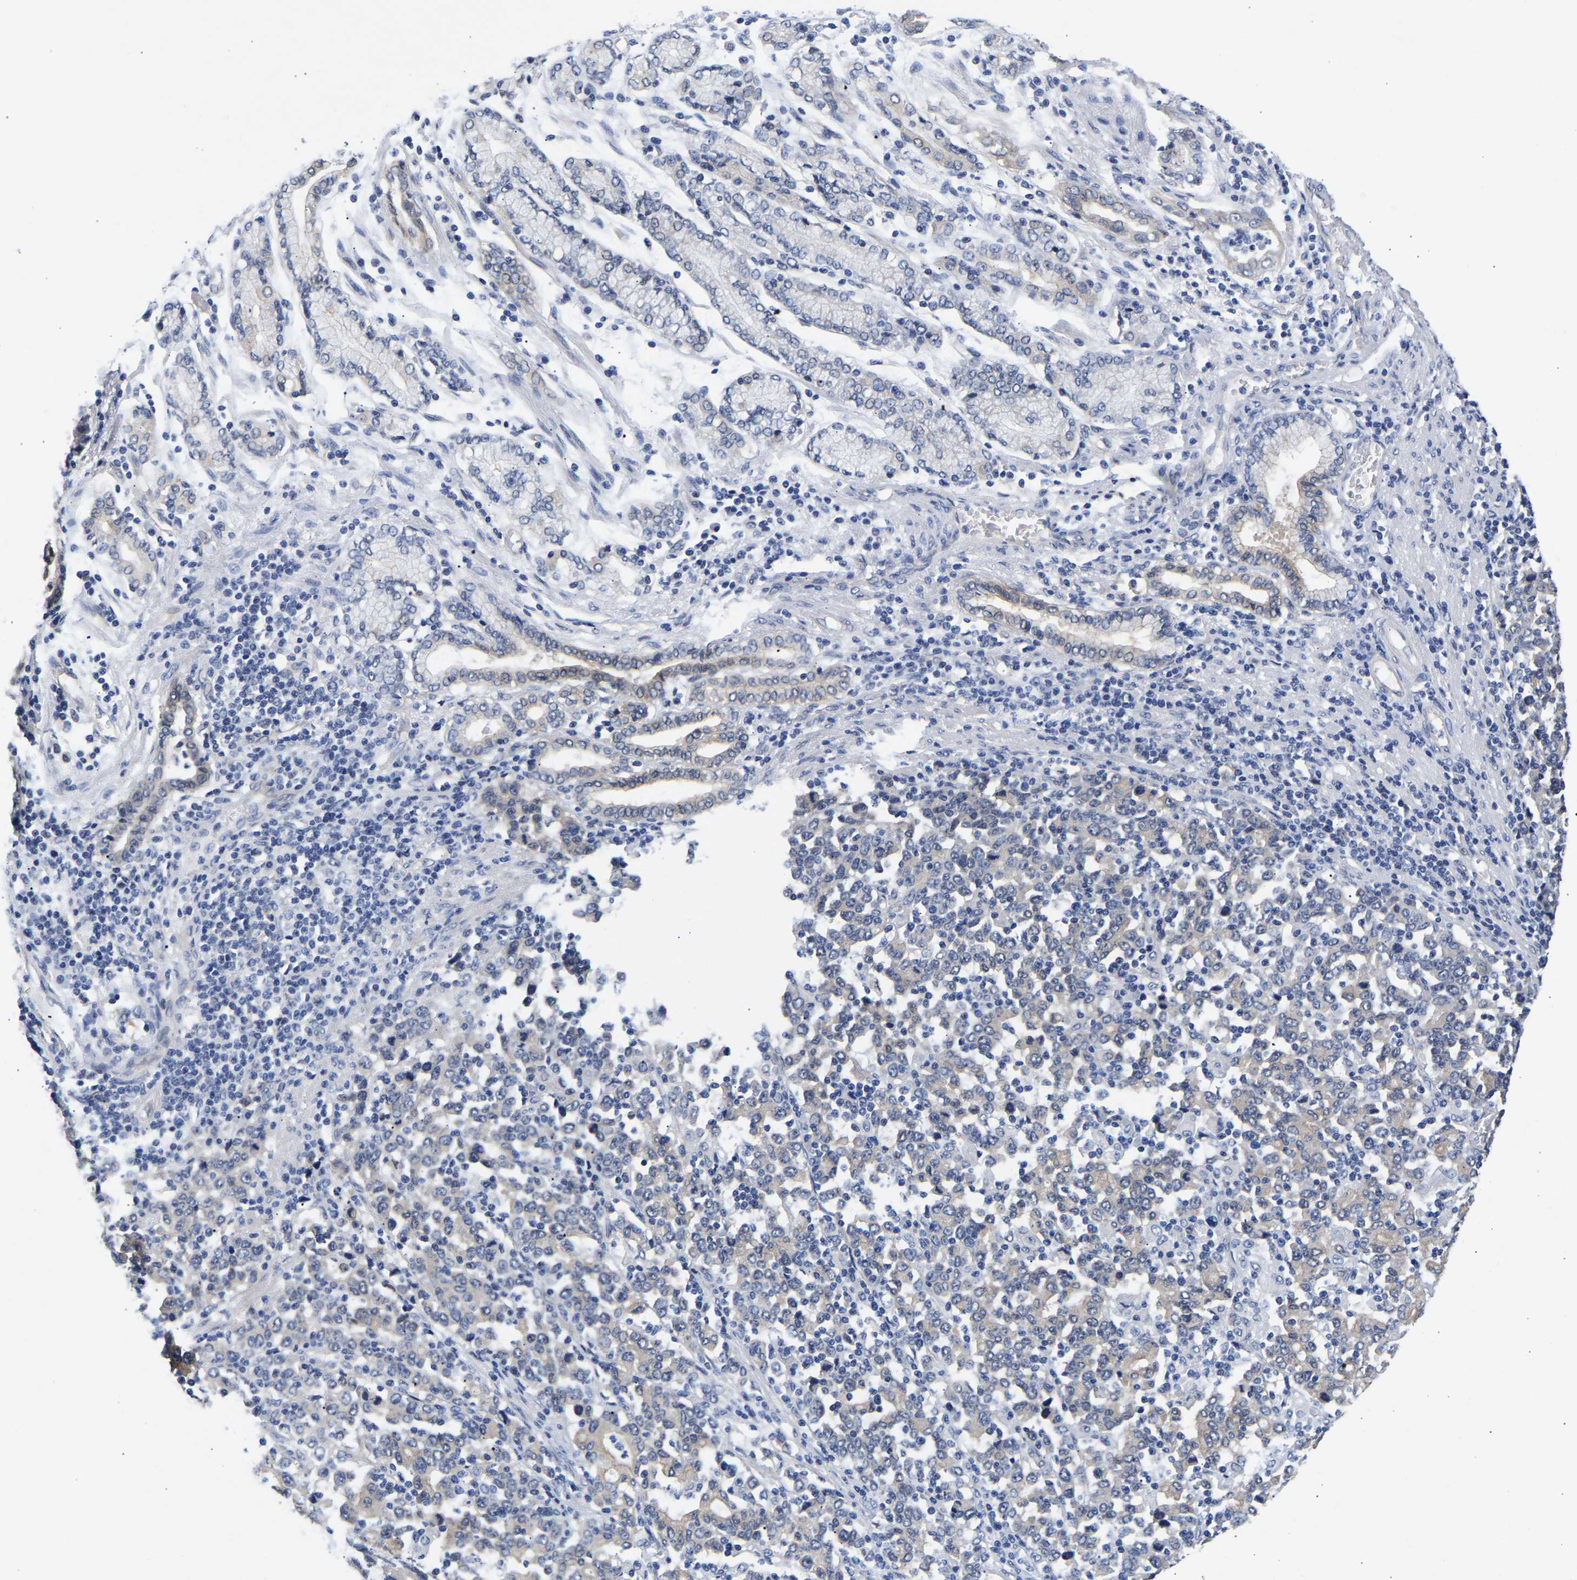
{"staining": {"intensity": "weak", "quantity": "<25%", "location": "cytoplasmic/membranous"}, "tissue": "stomach cancer", "cell_type": "Tumor cells", "image_type": "cancer", "snomed": [{"axis": "morphology", "description": "Adenocarcinoma, NOS"}, {"axis": "topography", "description": "Stomach, upper"}], "caption": "Immunohistochemistry (IHC) of stomach adenocarcinoma displays no positivity in tumor cells. (DAB IHC visualized using brightfield microscopy, high magnification).", "gene": "CCDC6", "patient": {"sex": "male", "age": 69}}